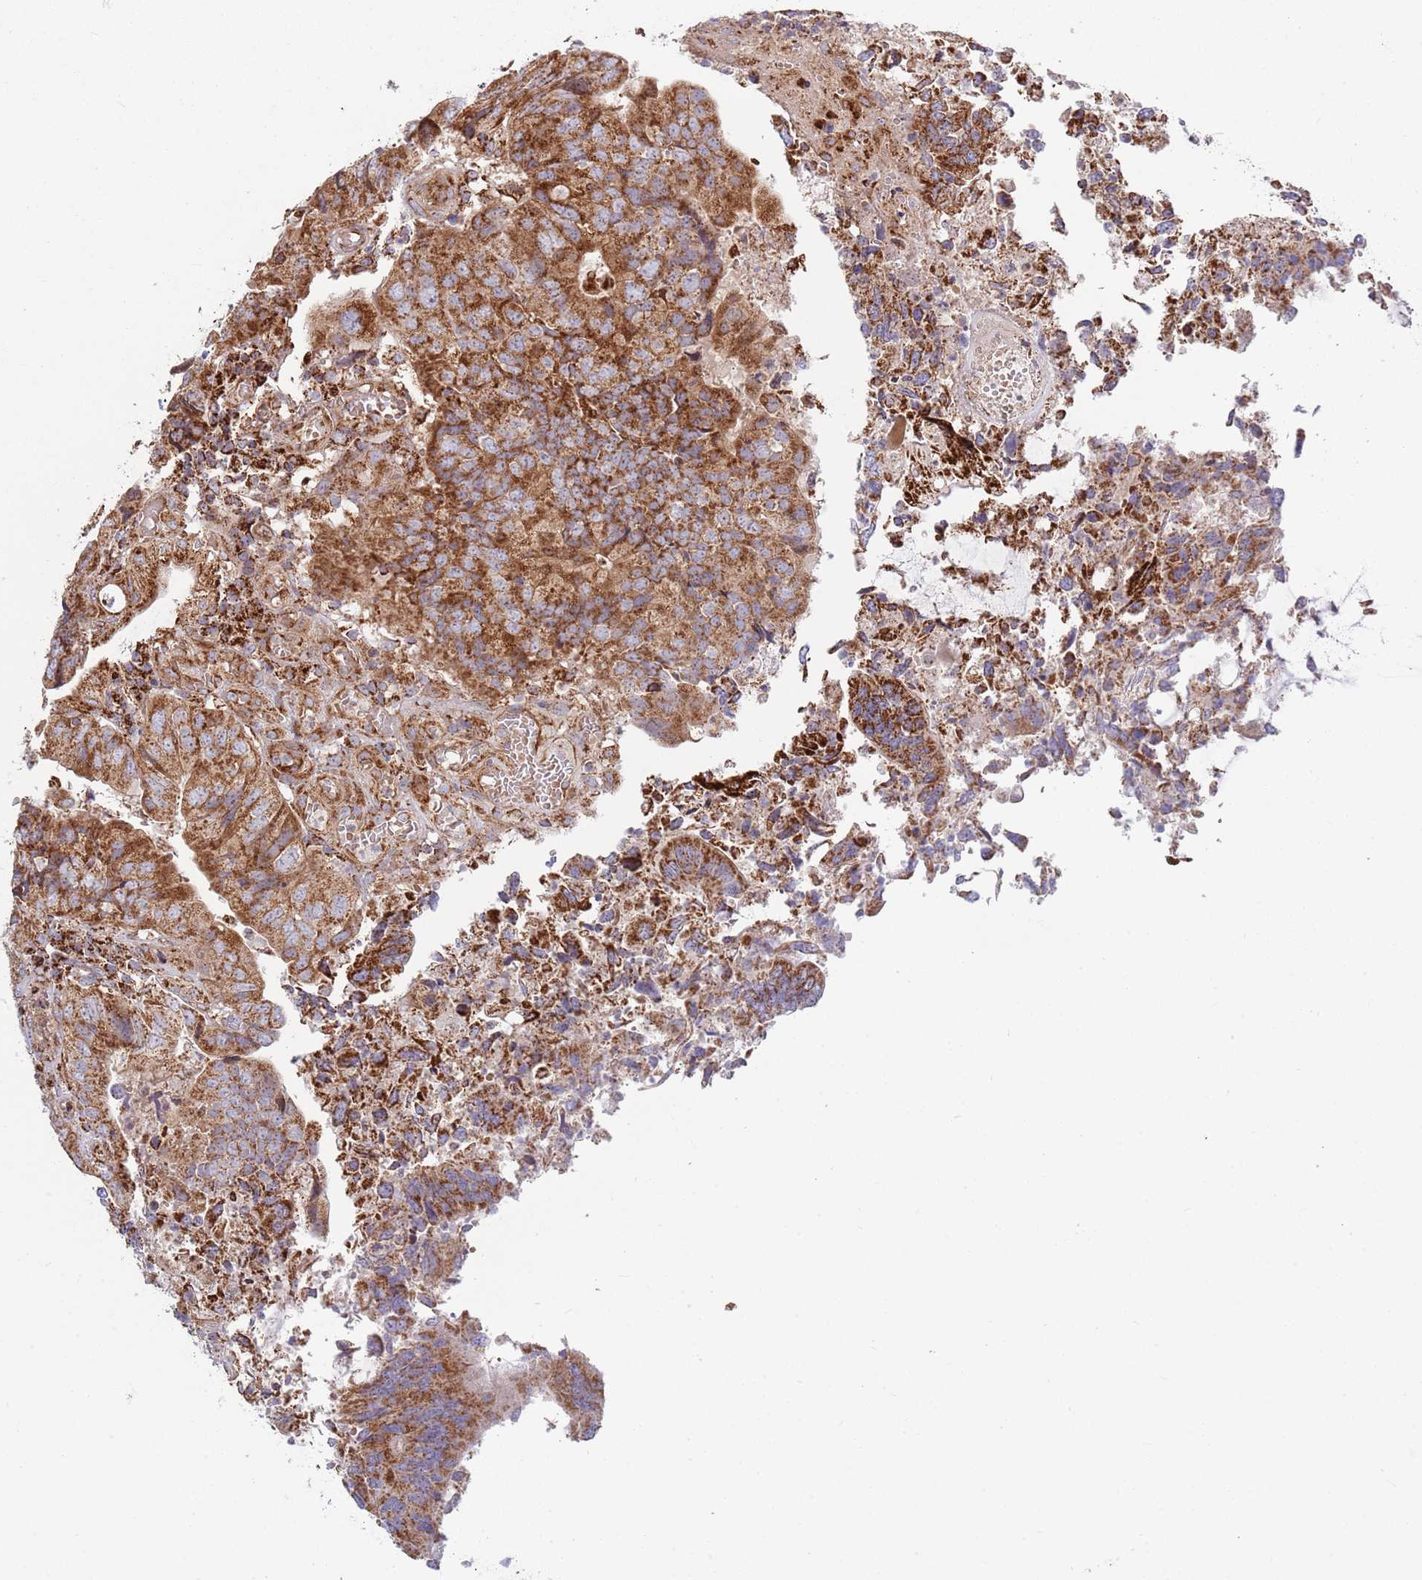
{"staining": {"intensity": "strong", "quantity": ">75%", "location": "cytoplasmic/membranous"}, "tissue": "colorectal cancer", "cell_type": "Tumor cells", "image_type": "cancer", "snomed": [{"axis": "morphology", "description": "Adenocarcinoma, NOS"}, {"axis": "topography", "description": "Colon"}], "caption": "Colorectal cancer stained with IHC shows strong cytoplasmic/membranous expression in about >75% of tumor cells.", "gene": "ATP5PD", "patient": {"sex": "female", "age": 67}}